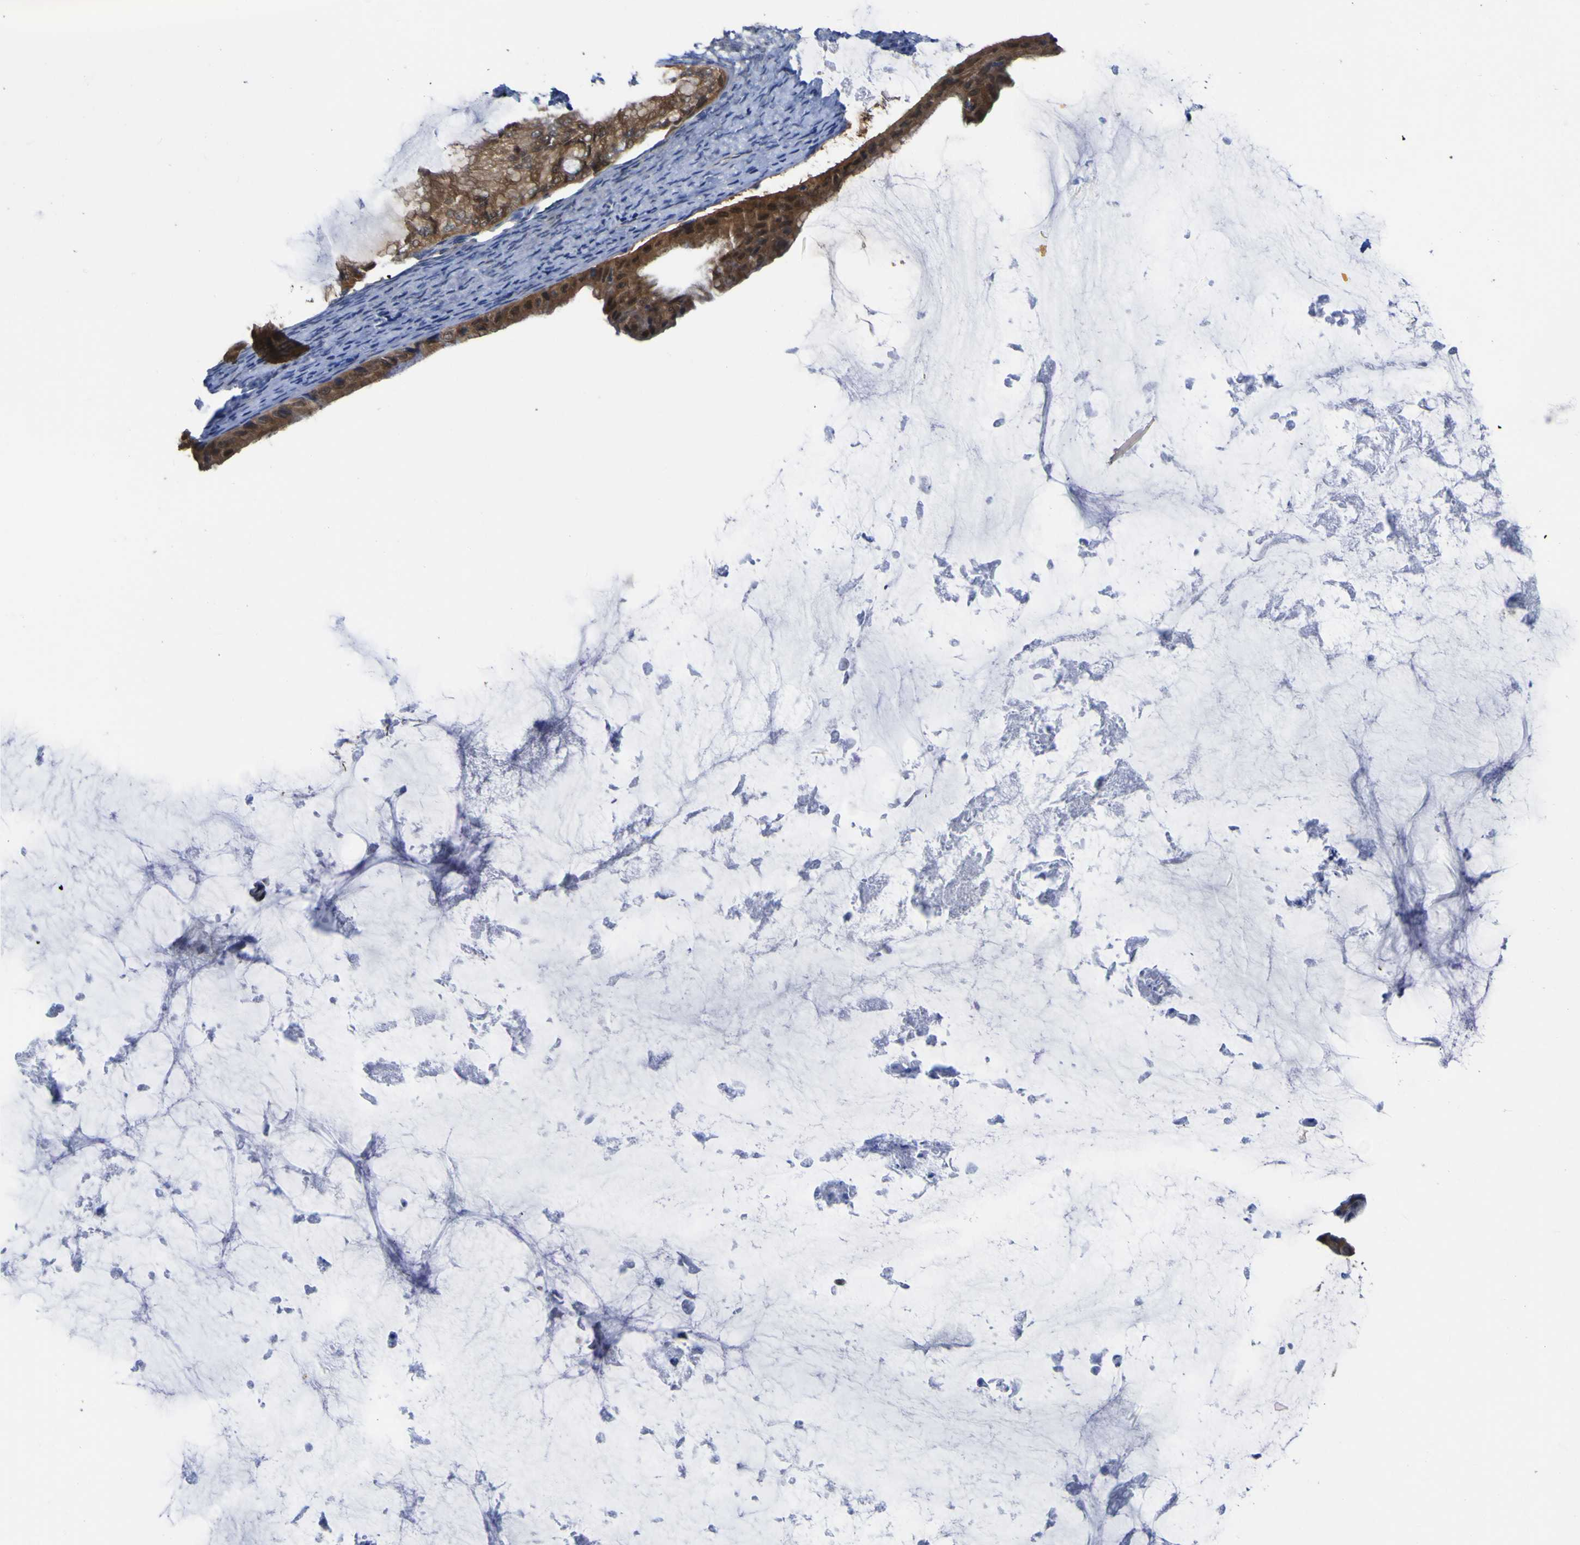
{"staining": {"intensity": "strong", "quantity": ">75%", "location": "cytoplasmic/membranous"}, "tissue": "ovarian cancer", "cell_type": "Tumor cells", "image_type": "cancer", "snomed": [{"axis": "morphology", "description": "Cystadenocarcinoma, mucinous, NOS"}, {"axis": "topography", "description": "Ovary"}], "caption": "Immunohistochemical staining of ovarian mucinous cystadenocarcinoma exhibits high levels of strong cytoplasmic/membranous protein expression in about >75% of tumor cells.", "gene": "CASP6", "patient": {"sex": "female", "age": 61}}